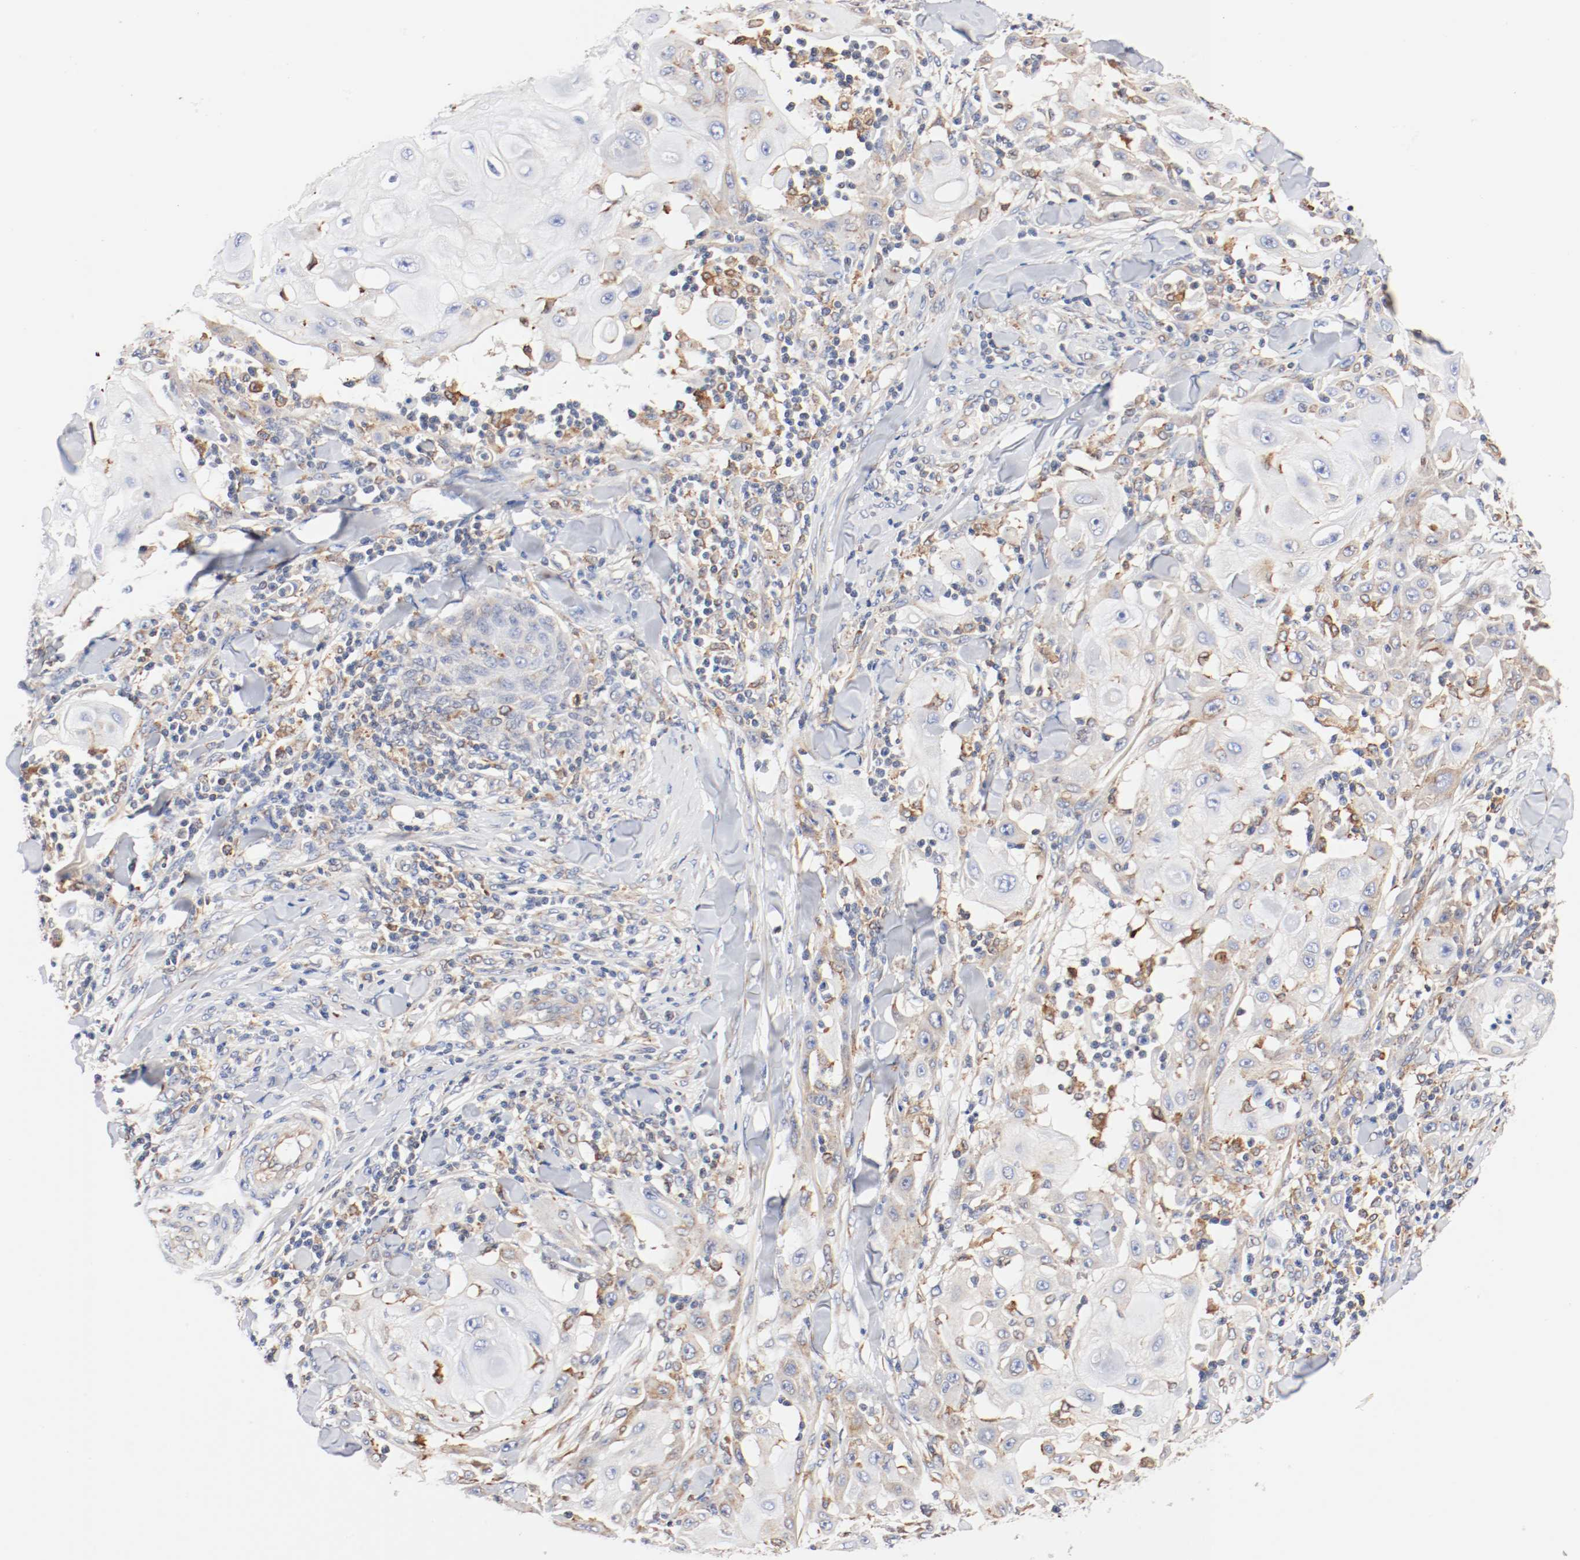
{"staining": {"intensity": "weak", "quantity": "25%-75%", "location": "cytoplasmic/membranous"}, "tissue": "skin cancer", "cell_type": "Tumor cells", "image_type": "cancer", "snomed": [{"axis": "morphology", "description": "Squamous cell carcinoma, NOS"}, {"axis": "topography", "description": "Skin"}], "caption": "Brown immunohistochemical staining in human squamous cell carcinoma (skin) displays weak cytoplasmic/membranous staining in approximately 25%-75% of tumor cells.", "gene": "PDPK1", "patient": {"sex": "male", "age": 24}}